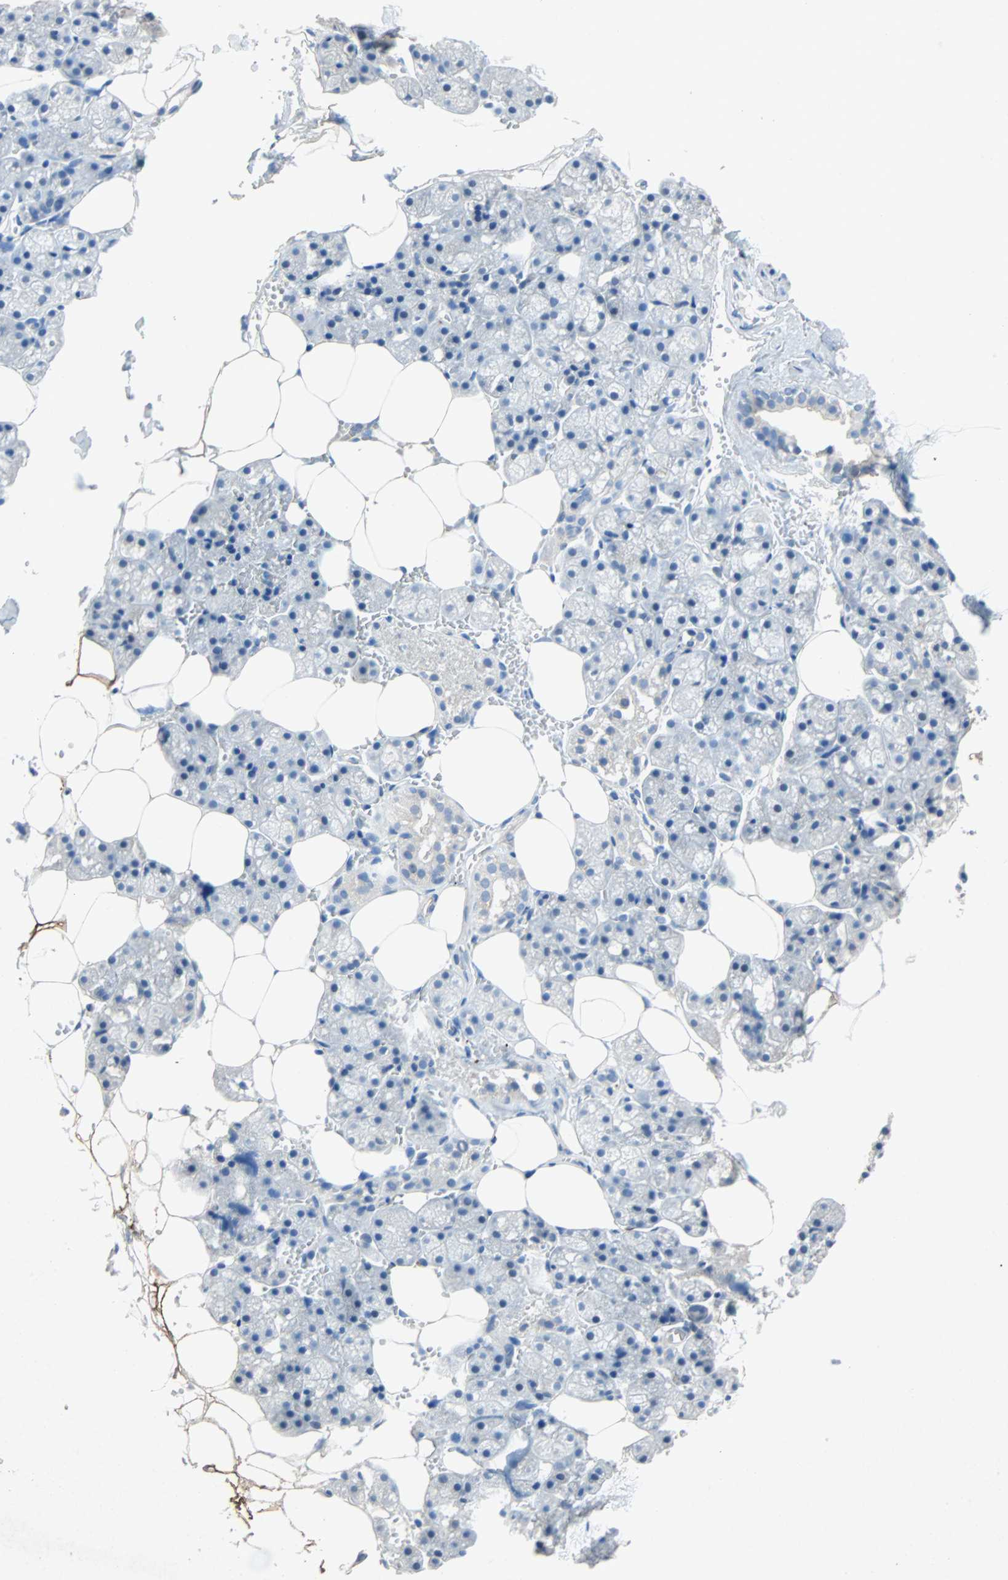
{"staining": {"intensity": "negative", "quantity": "none", "location": "none"}, "tissue": "salivary gland", "cell_type": "Glandular cells", "image_type": "normal", "snomed": [{"axis": "morphology", "description": "Normal tissue, NOS"}, {"axis": "topography", "description": "Salivary gland"}], "caption": "Protein analysis of normal salivary gland shows no significant expression in glandular cells. The staining was performed using DAB (3,3'-diaminobenzidine) to visualize the protein expression in brown, while the nuclei were stained in blue with hematoxylin (Magnification: 20x).", "gene": "PCDHB2", "patient": {"sex": "male", "age": 62}}